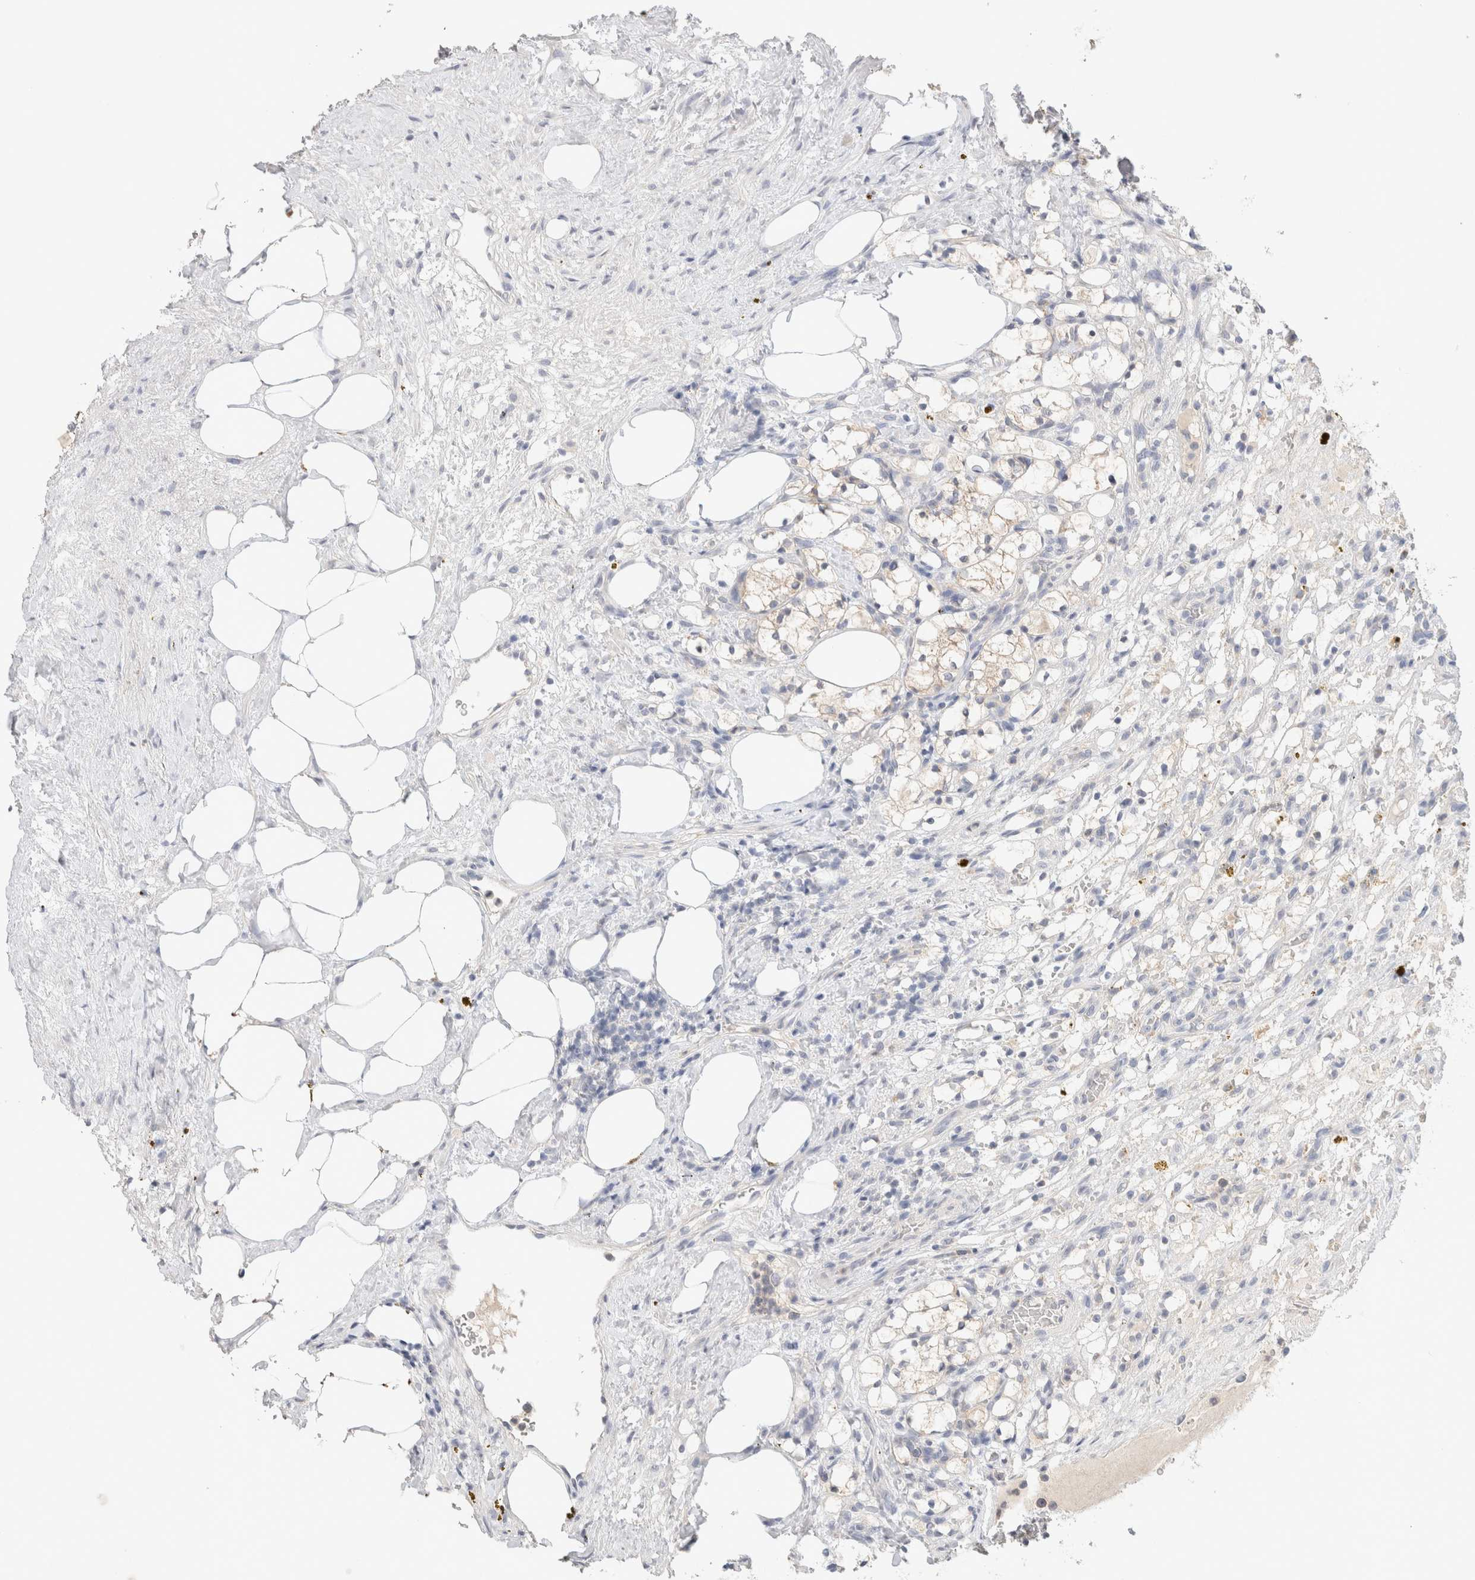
{"staining": {"intensity": "negative", "quantity": "none", "location": "none"}, "tissue": "renal cancer", "cell_type": "Tumor cells", "image_type": "cancer", "snomed": [{"axis": "morphology", "description": "Adenocarcinoma, NOS"}, {"axis": "topography", "description": "Kidney"}], "caption": "The photomicrograph demonstrates no staining of tumor cells in renal cancer (adenocarcinoma).", "gene": "MPP2", "patient": {"sex": "female", "age": 69}}